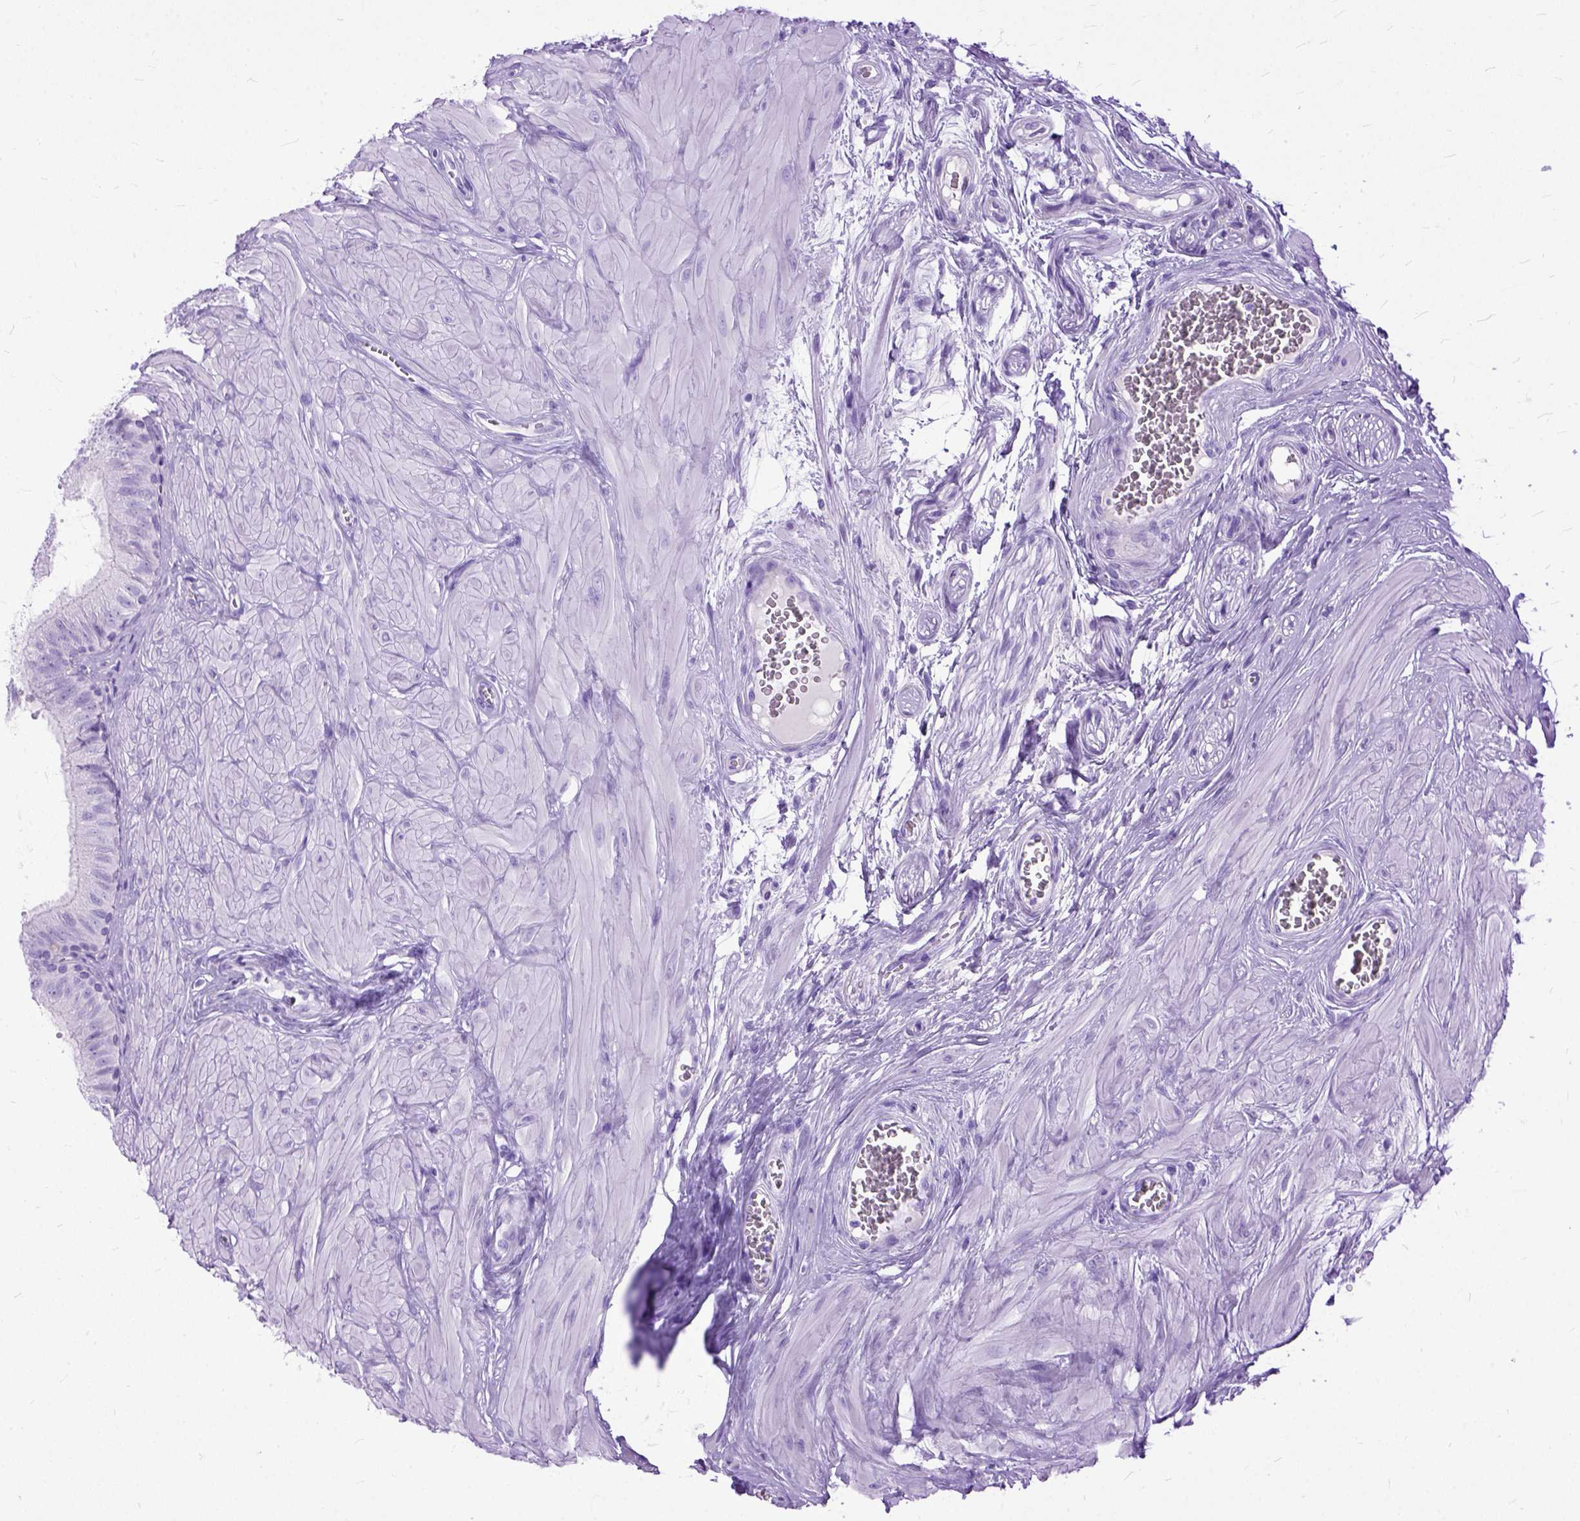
{"staining": {"intensity": "negative", "quantity": "none", "location": "none"}, "tissue": "epididymis", "cell_type": "Glandular cells", "image_type": "normal", "snomed": [{"axis": "morphology", "description": "Normal tissue, NOS"}, {"axis": "topography", "description": "Epididymis"}], "caption": "Immunohistochemistry micrograph of normal epididymis stained for a protein (brown), which exhibits no staining in glandular cells. (DAB (3,3'-diaminobenzidine) immunohistochemistry visualized using brightfield microscopy, high magnification).", "gene": "GNGT1", "patient": {"sex": "male", "age": 37}}